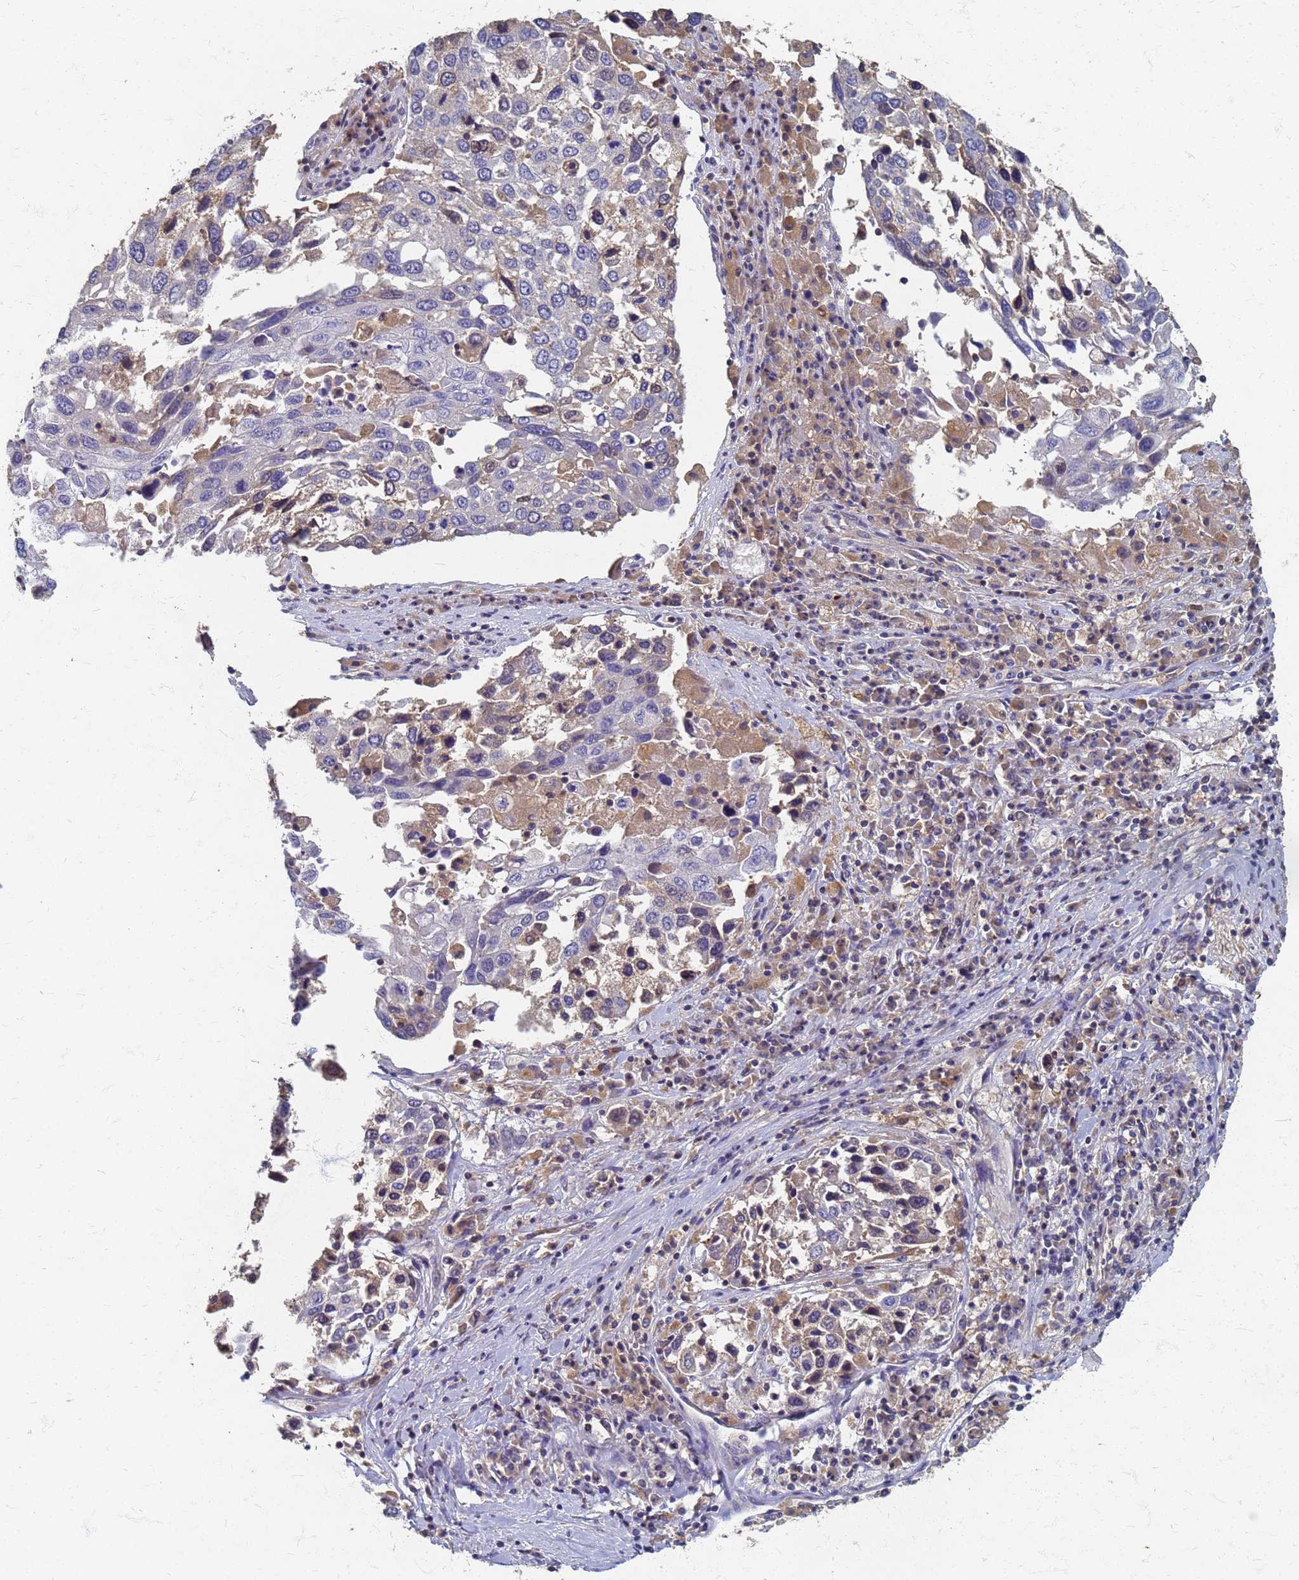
{"staining": {"intensity": "negative", "quantity": "none", "location": "none"}, "tissue": "lung cancer", "cell_type": "Tumor cells", "image_type": "cancer", "snomed": [{"axis": "morphology", "description": "Squamous cell carcinoma, NOS"}, {"axis": "topography", "description": "Lung"}], "caption": "This image is of lung squamous cell carcinoma stained with immunohistochemistry (IHC) to label a protein in brown with the nuclei are counter-stained blue. There is no staining in tumor cells.", "gene": "KRCC1", "patient": {"sex": "male", "age": 65}}